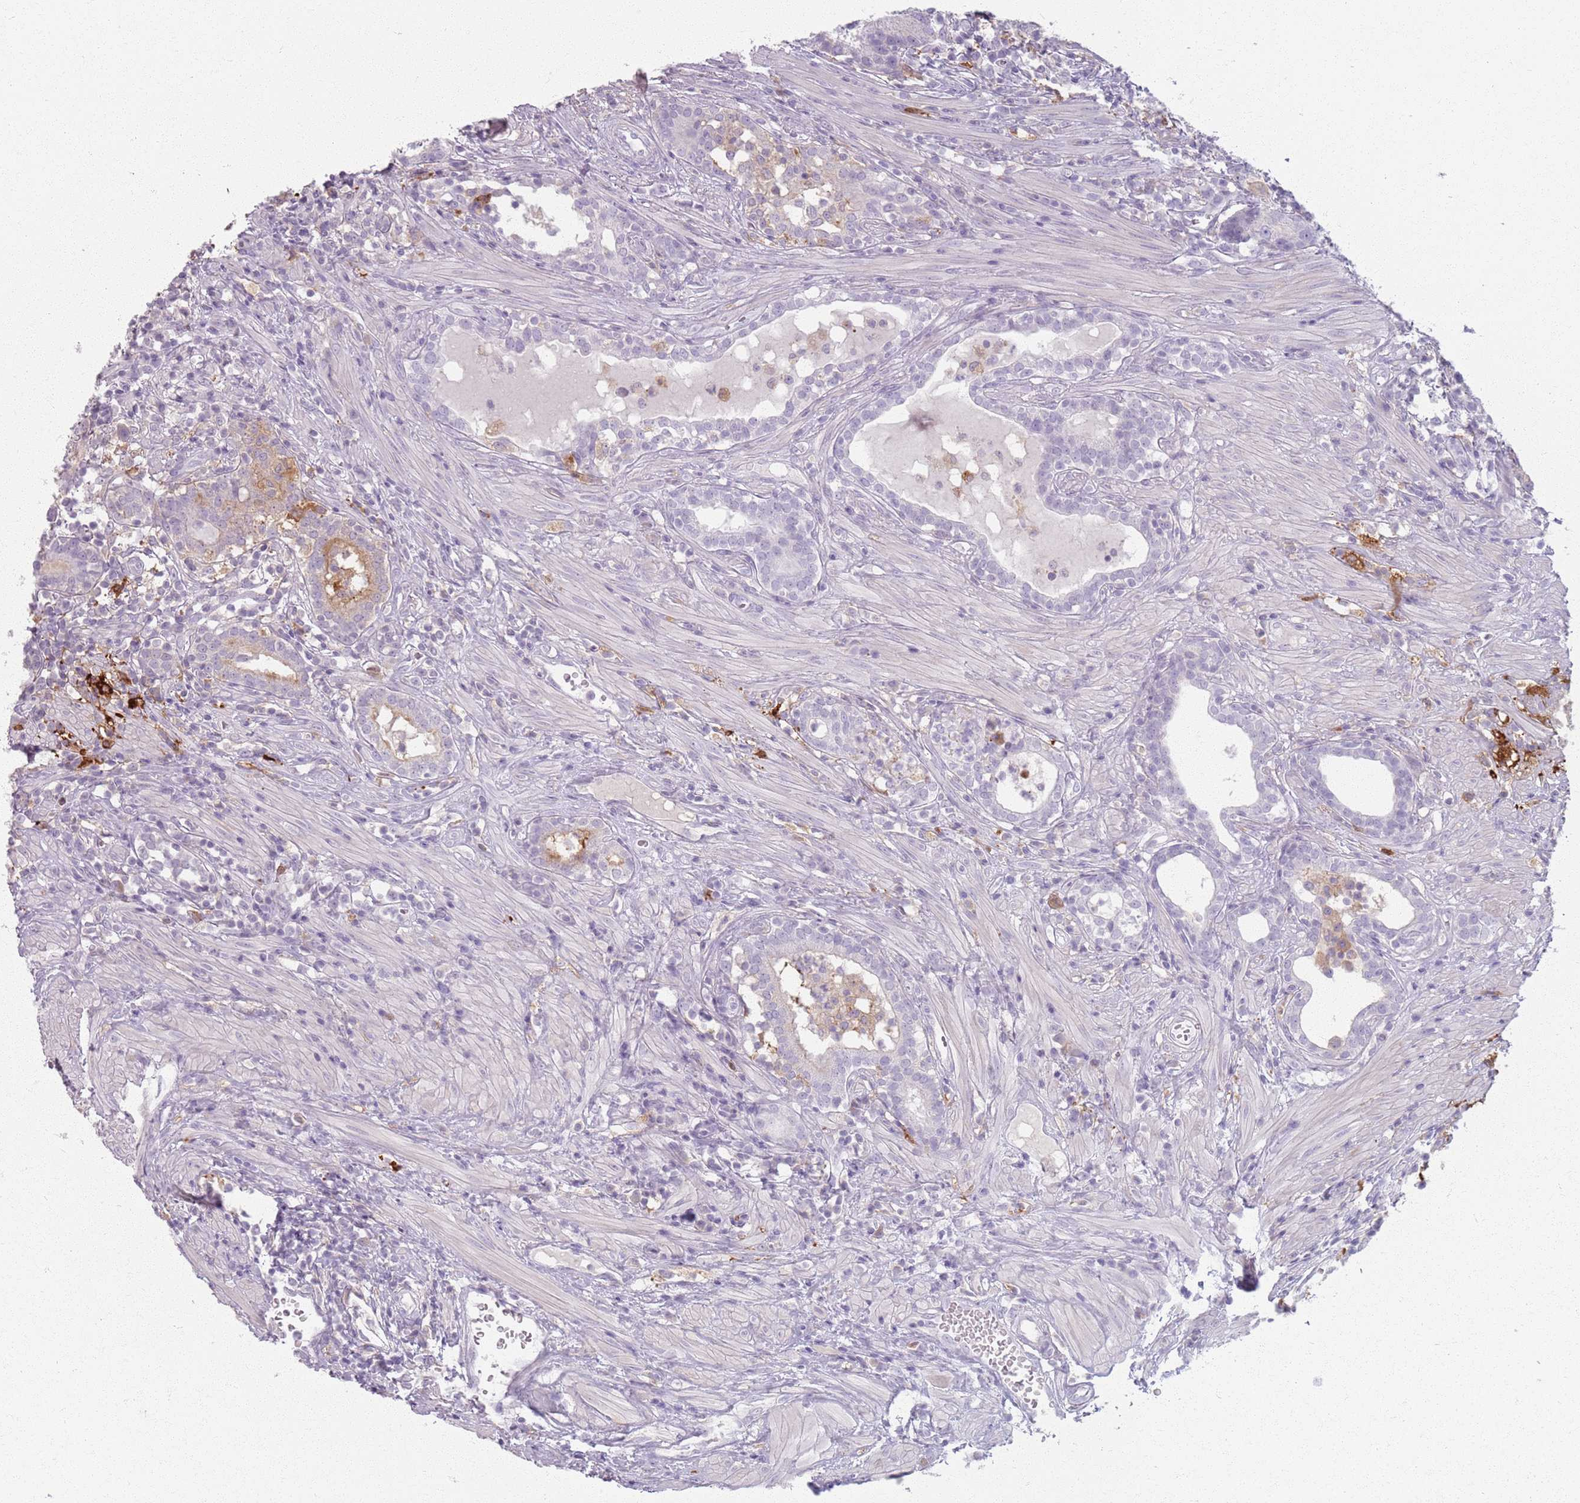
{"staining": {"intensity": "weak", "quantity": "<25%", "location": "cytoplasmic/membranous"}, "tissue": "prostate cancer", "cell_type": "Tumor cells", "image_type": "cancer", "snomed": [{"axis": "morphology", "description": "Adenocarcinoma, High grade"}, {"axis": "topography", "description": "Prostate"}], "caption": "The histopathology image reveals no significant staining in tumor cells of prostate cancer. (DAB (3,3'-diaminobenzidine) IHC with hematoxylin counter stain).", "gene": "GDPGP1", "patient": {"sex": "male", "age": 67}}